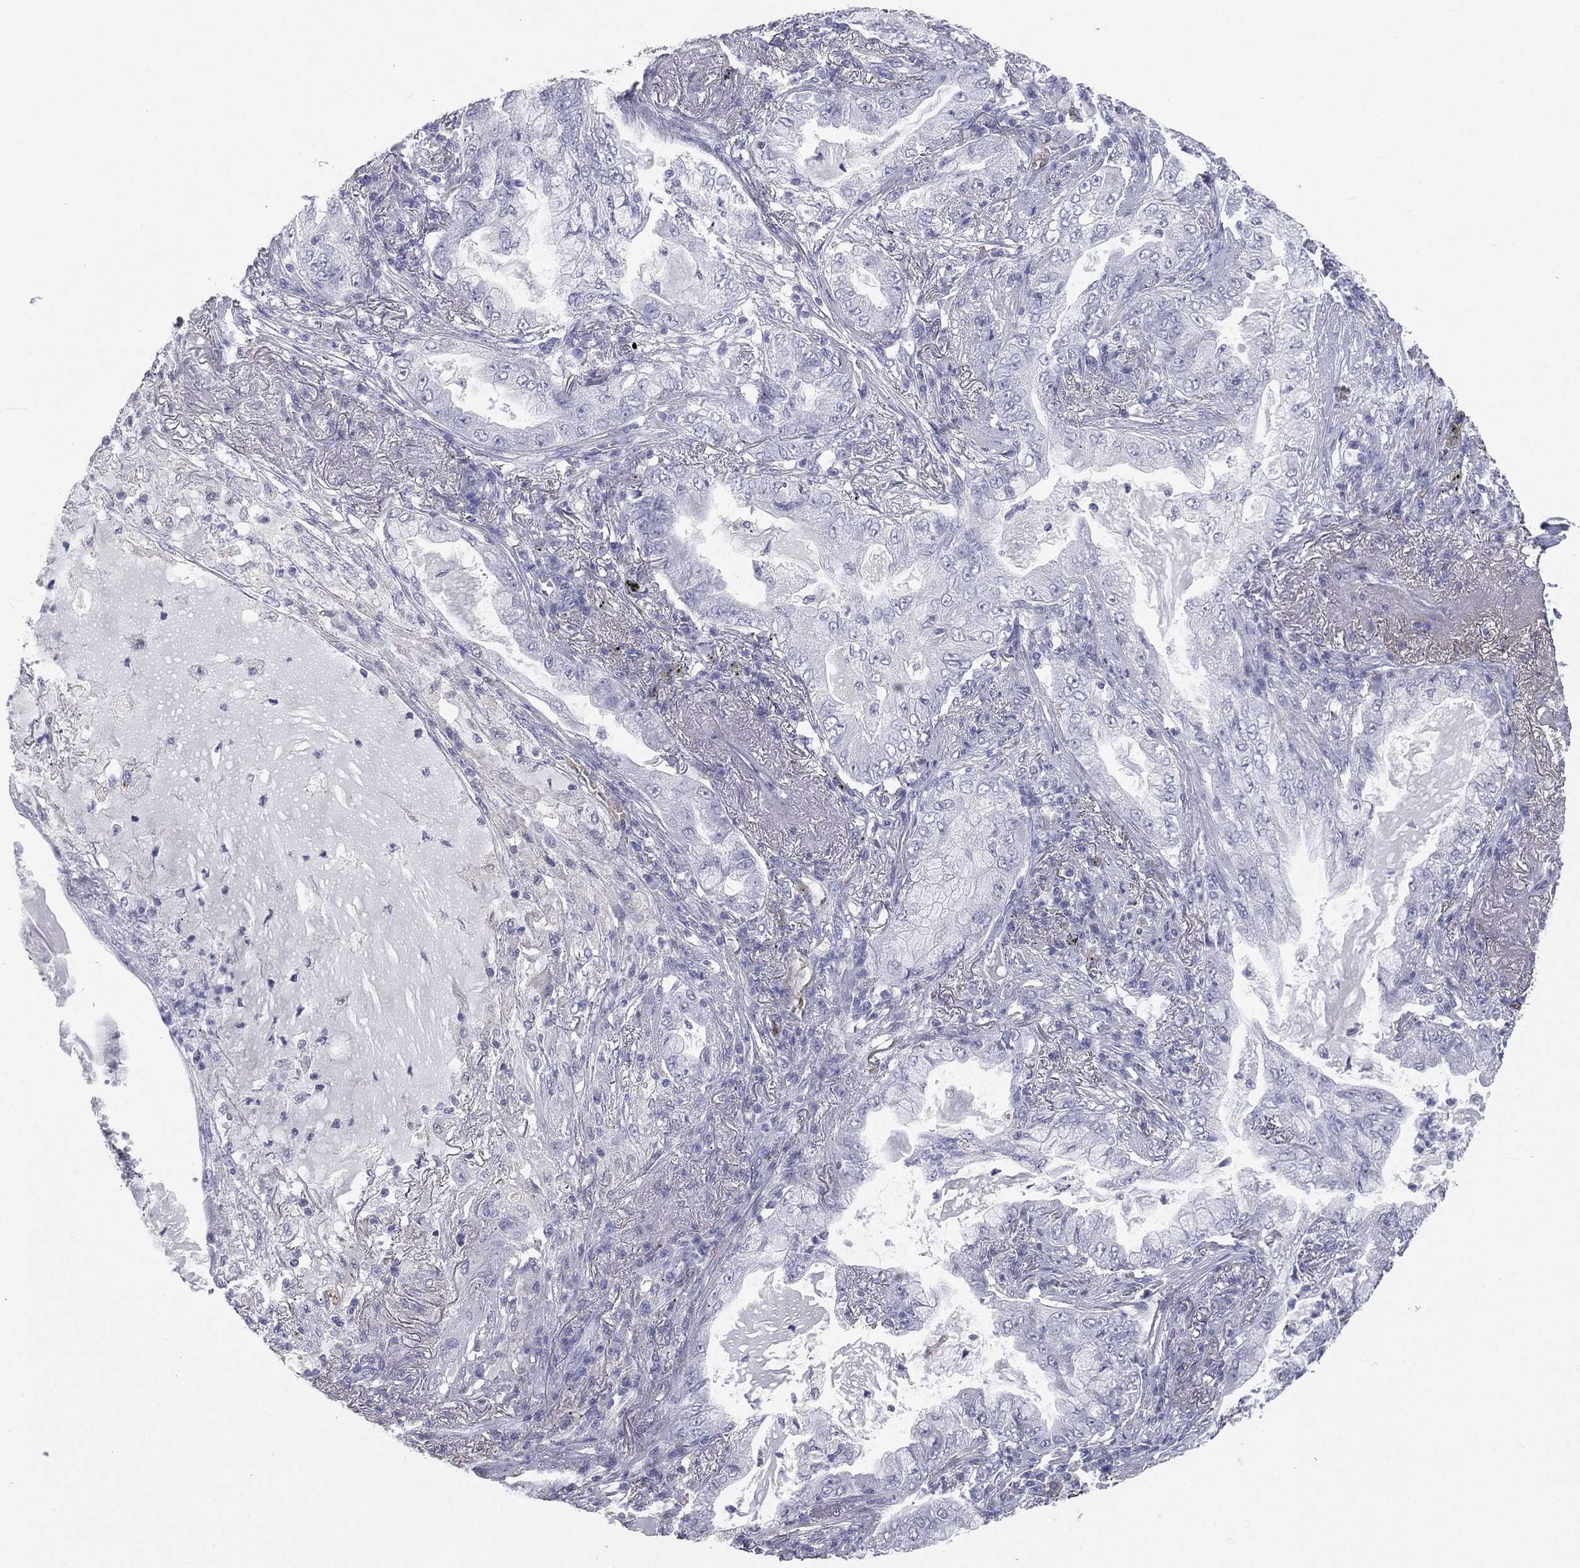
{"staining": {"intensity": "negative", "quantity": "none", "location": "none"}, "tissue": "lung cancer", "cell_type": "Tumor cells", "image_type": "cancer", "snomed": [{"axis": "morphology", "description": "Adenocarcinoma, NOS"}, {"axis": "topography", "description": "Lung"}], "caption": "A high-resolution histopathology image shows immunohistochemistry (IHC) staining of adenocarcinoma (lung), which exhibits no significant positivity in tumor cells.", "gene": "ESX1", "patient": {"sex": "female", "age": 73}}